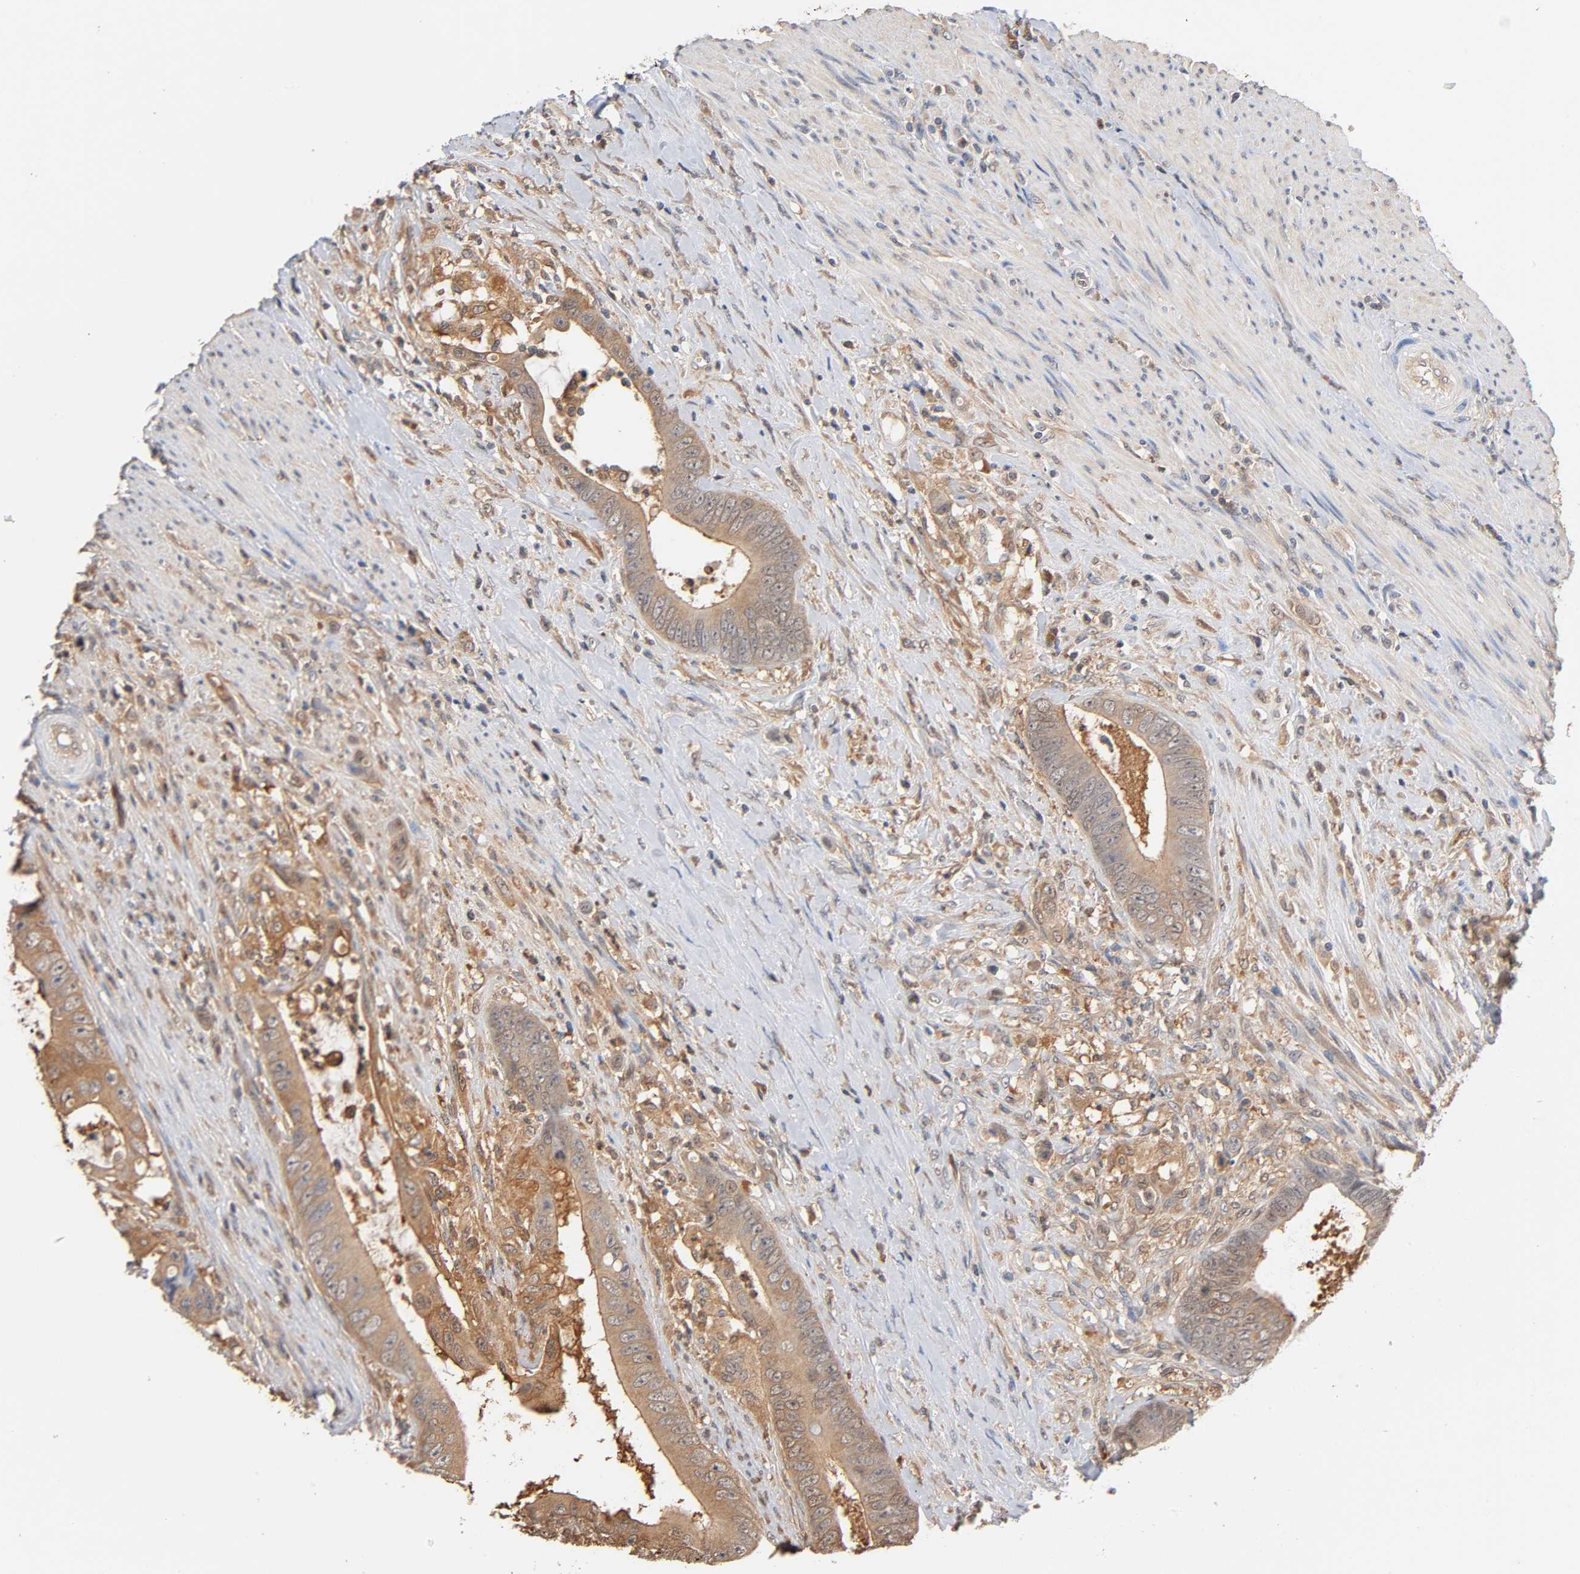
{"staining": {"intensity": "weak", "quantity": ">75%", "location": "cytoplasmic/membranous"}, "tissue": "colorectal cancer", "cell_type": "Tumor cells", "image_type": "cancer", "snomed": [{"axis": "morphology", "description": "Adenocarcinoma, NOS"}, {"axis": "topography", "description": "Rectum"}], "caption": "Human colorectal adenocarcinoma stained with a brown dye shows weak cytoplasmic/membranous positive staining in about >75% of tumor cells.", "gene": "ALDOA", "patient": {"sex": "female", "age": 77}}